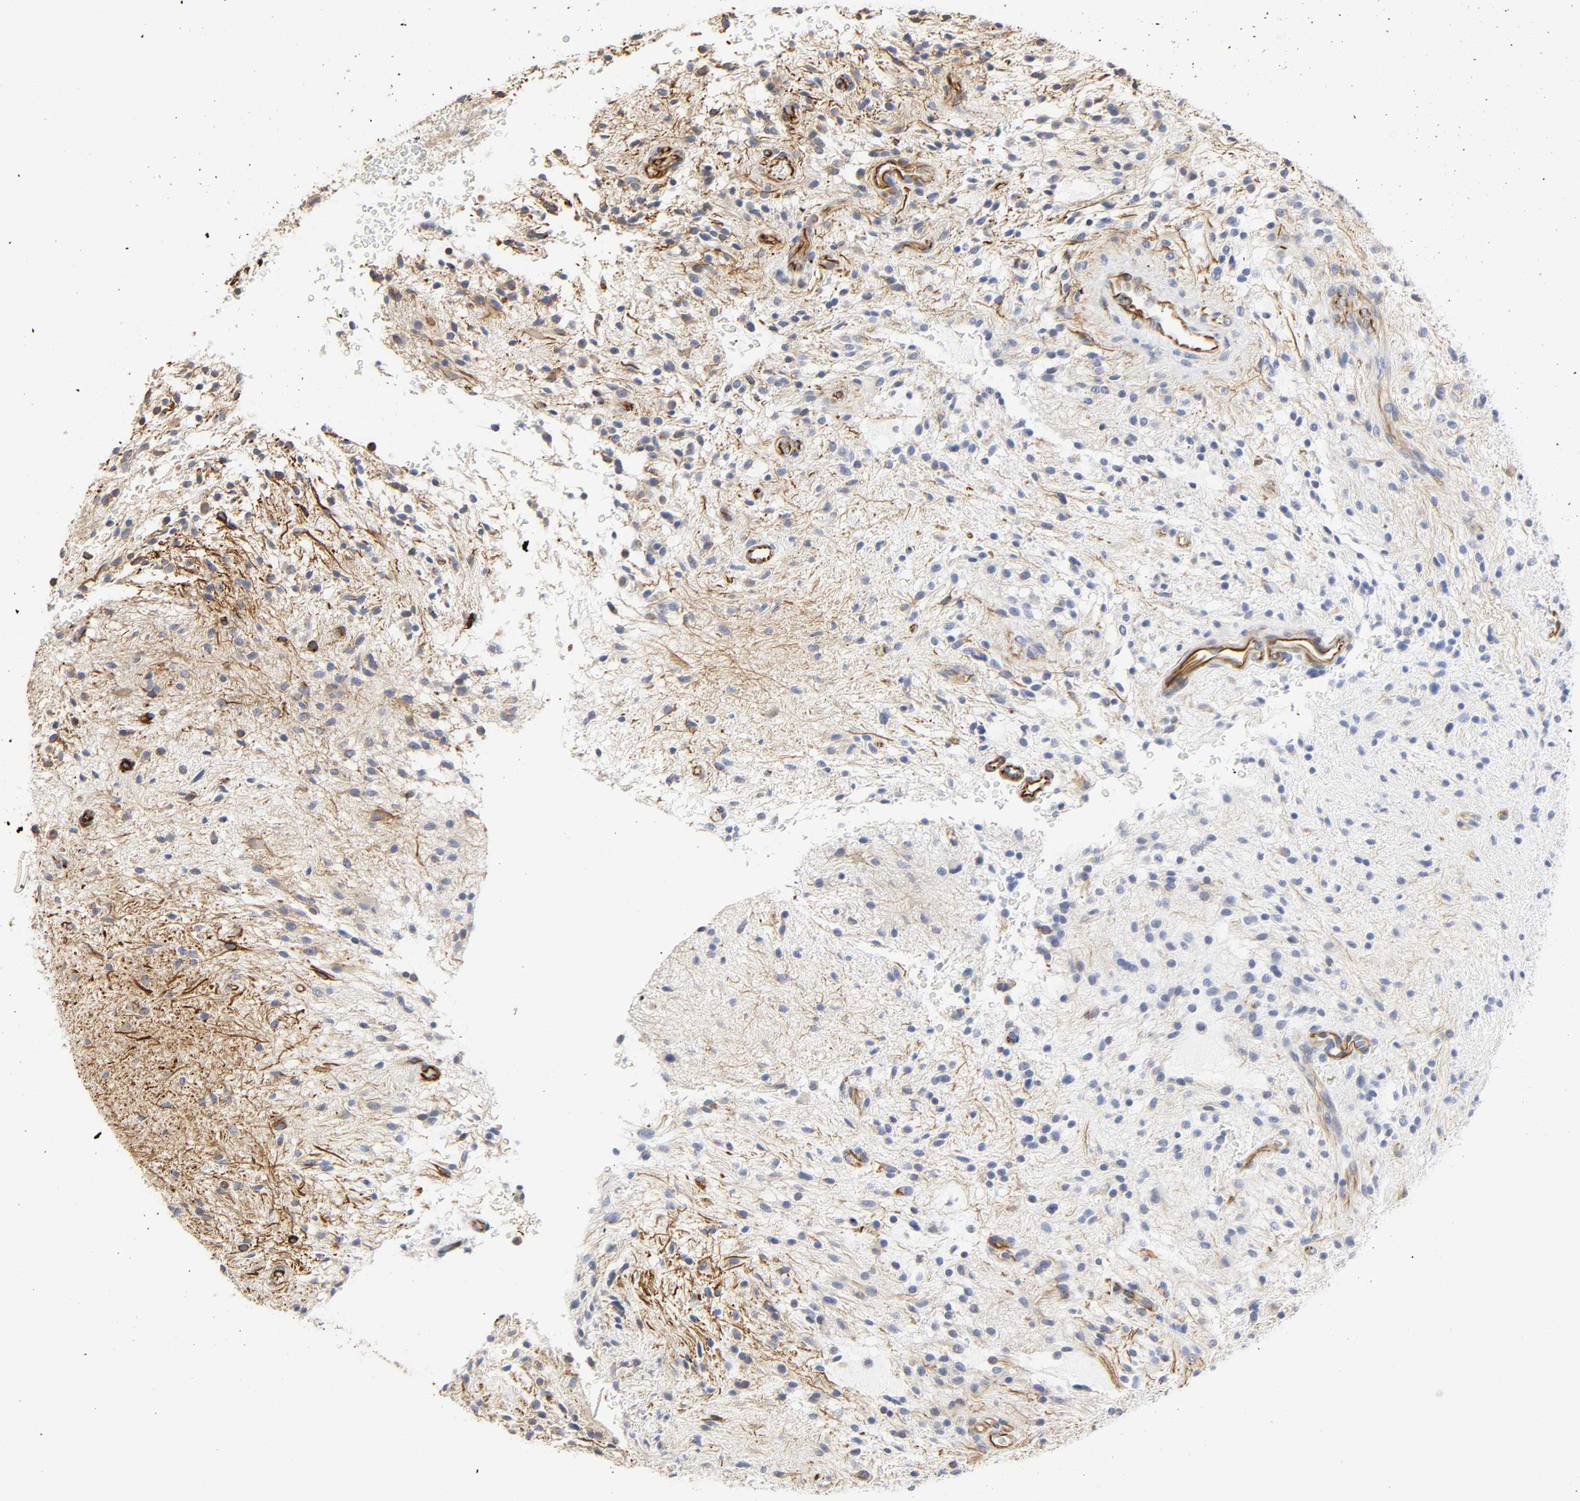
{"staining": {"intensity": "moderate", "quantity": "25%-75%", "location": "cytoplasmic/membranous"}, "tissue": "glioma", "cell_type": "Tumor cells", "image_type": "cancer", "snomed": [{"axis": "morphology", "description": "Glioma, malignant, NOS"}, {"axis": "topography", "description": "Cerebellum"}], "caption": "Glioma was stained to show a protein in brown. There is medium levels of moderate cytoplasmic/membranous expression in about 25%-75% of tumor cells. The protein of interest is shown in brown color, while the nuclei are stained blue.", "gene": "FAM118A", "patient": {"sex": "female", "age": 10}}